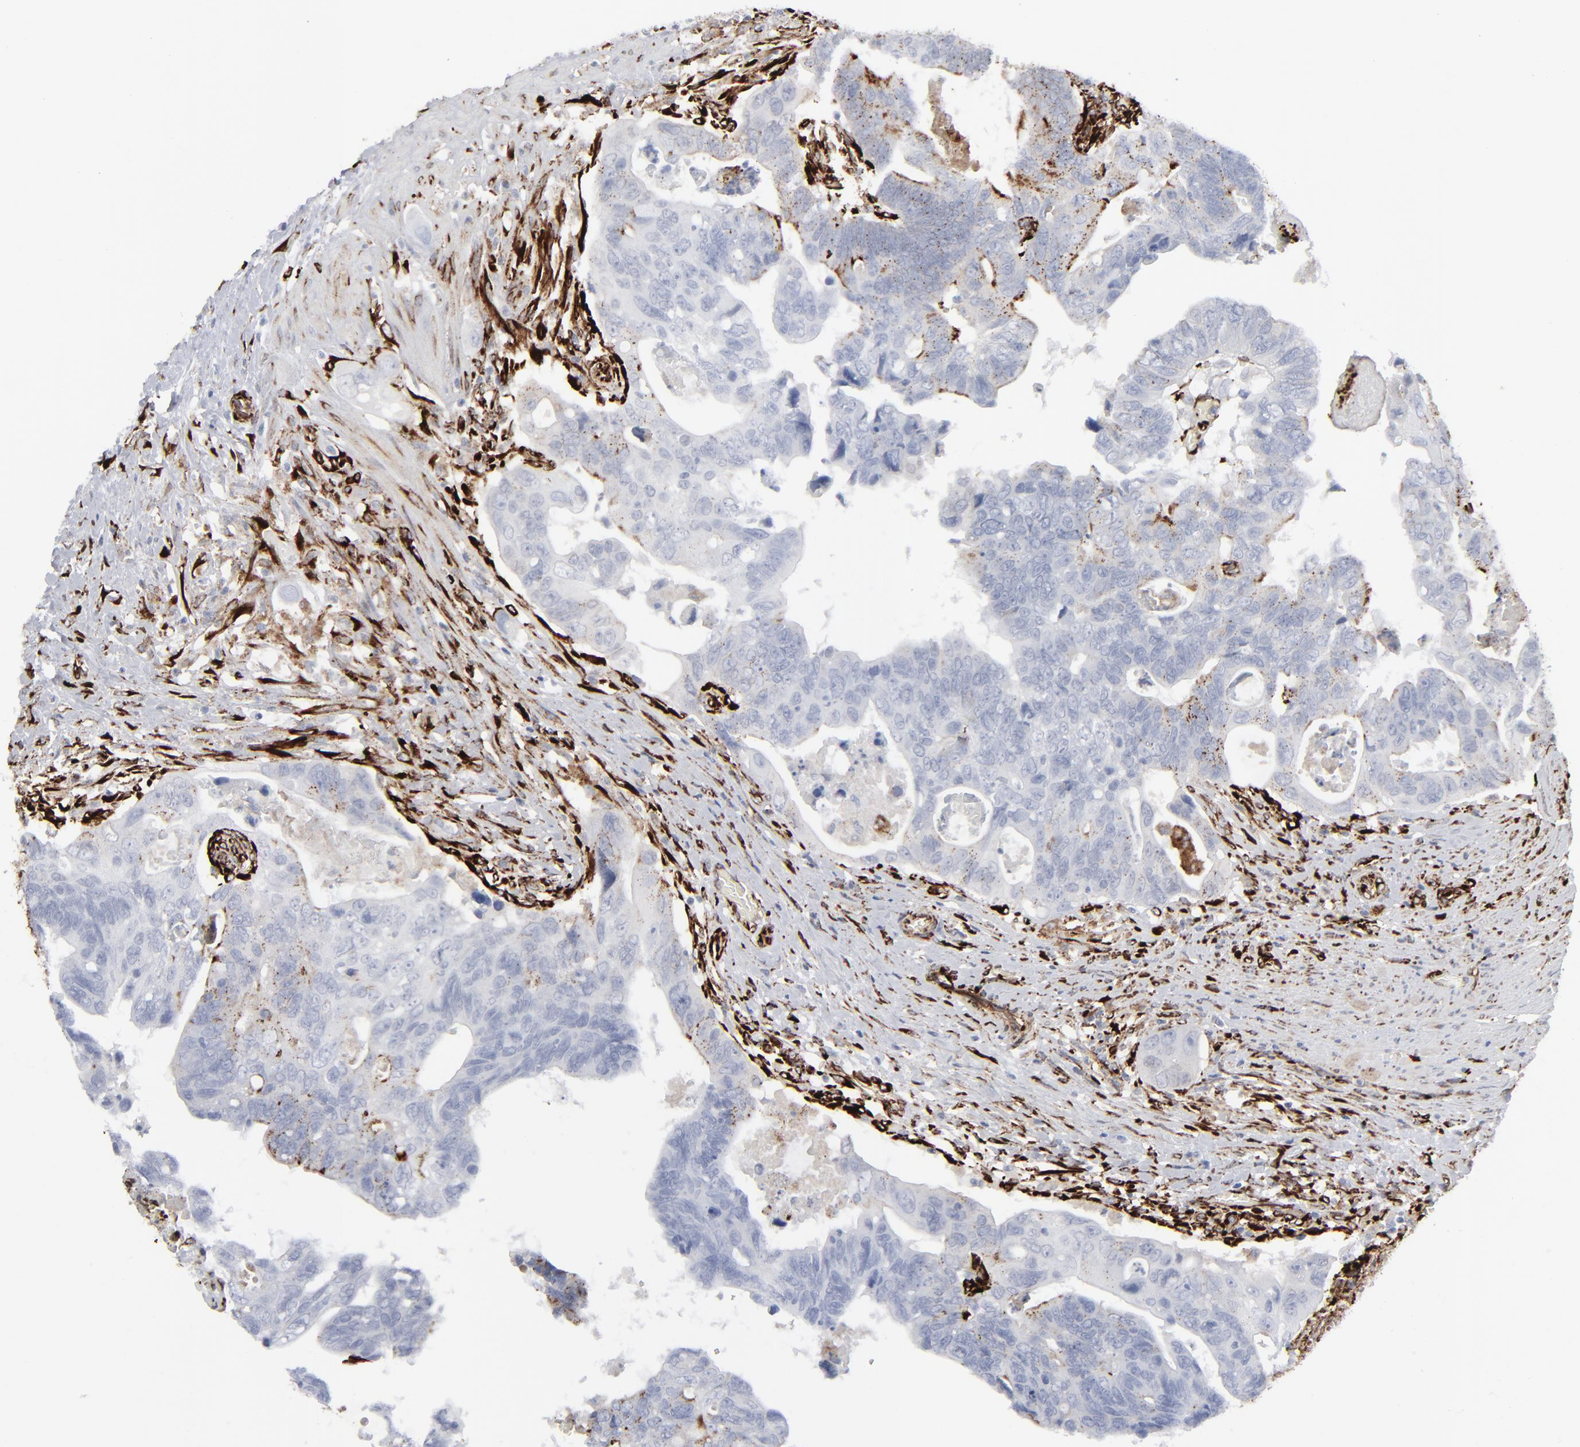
{"staining": {"intensity": "negative", "quantity": "none", "location": "none"}, "tissue": "colorectal cancer", "cell_type": "Tumor cells", "image_type": "cancer", "snomed": [{"axis": "morphology", "description": "Adenocarcinoma, NOS"}, {"axis": "topography", "description": "Rectum"}], "caption": "This micrograph is of colorectal cancer stained with immunohistochemistry (IHC) to label a protein in brown with the nuclei are counter-stained blue. There is no staining in tumor cells.", "gene": "SPARC", "patient": {"sex": "male", "age": 53}}